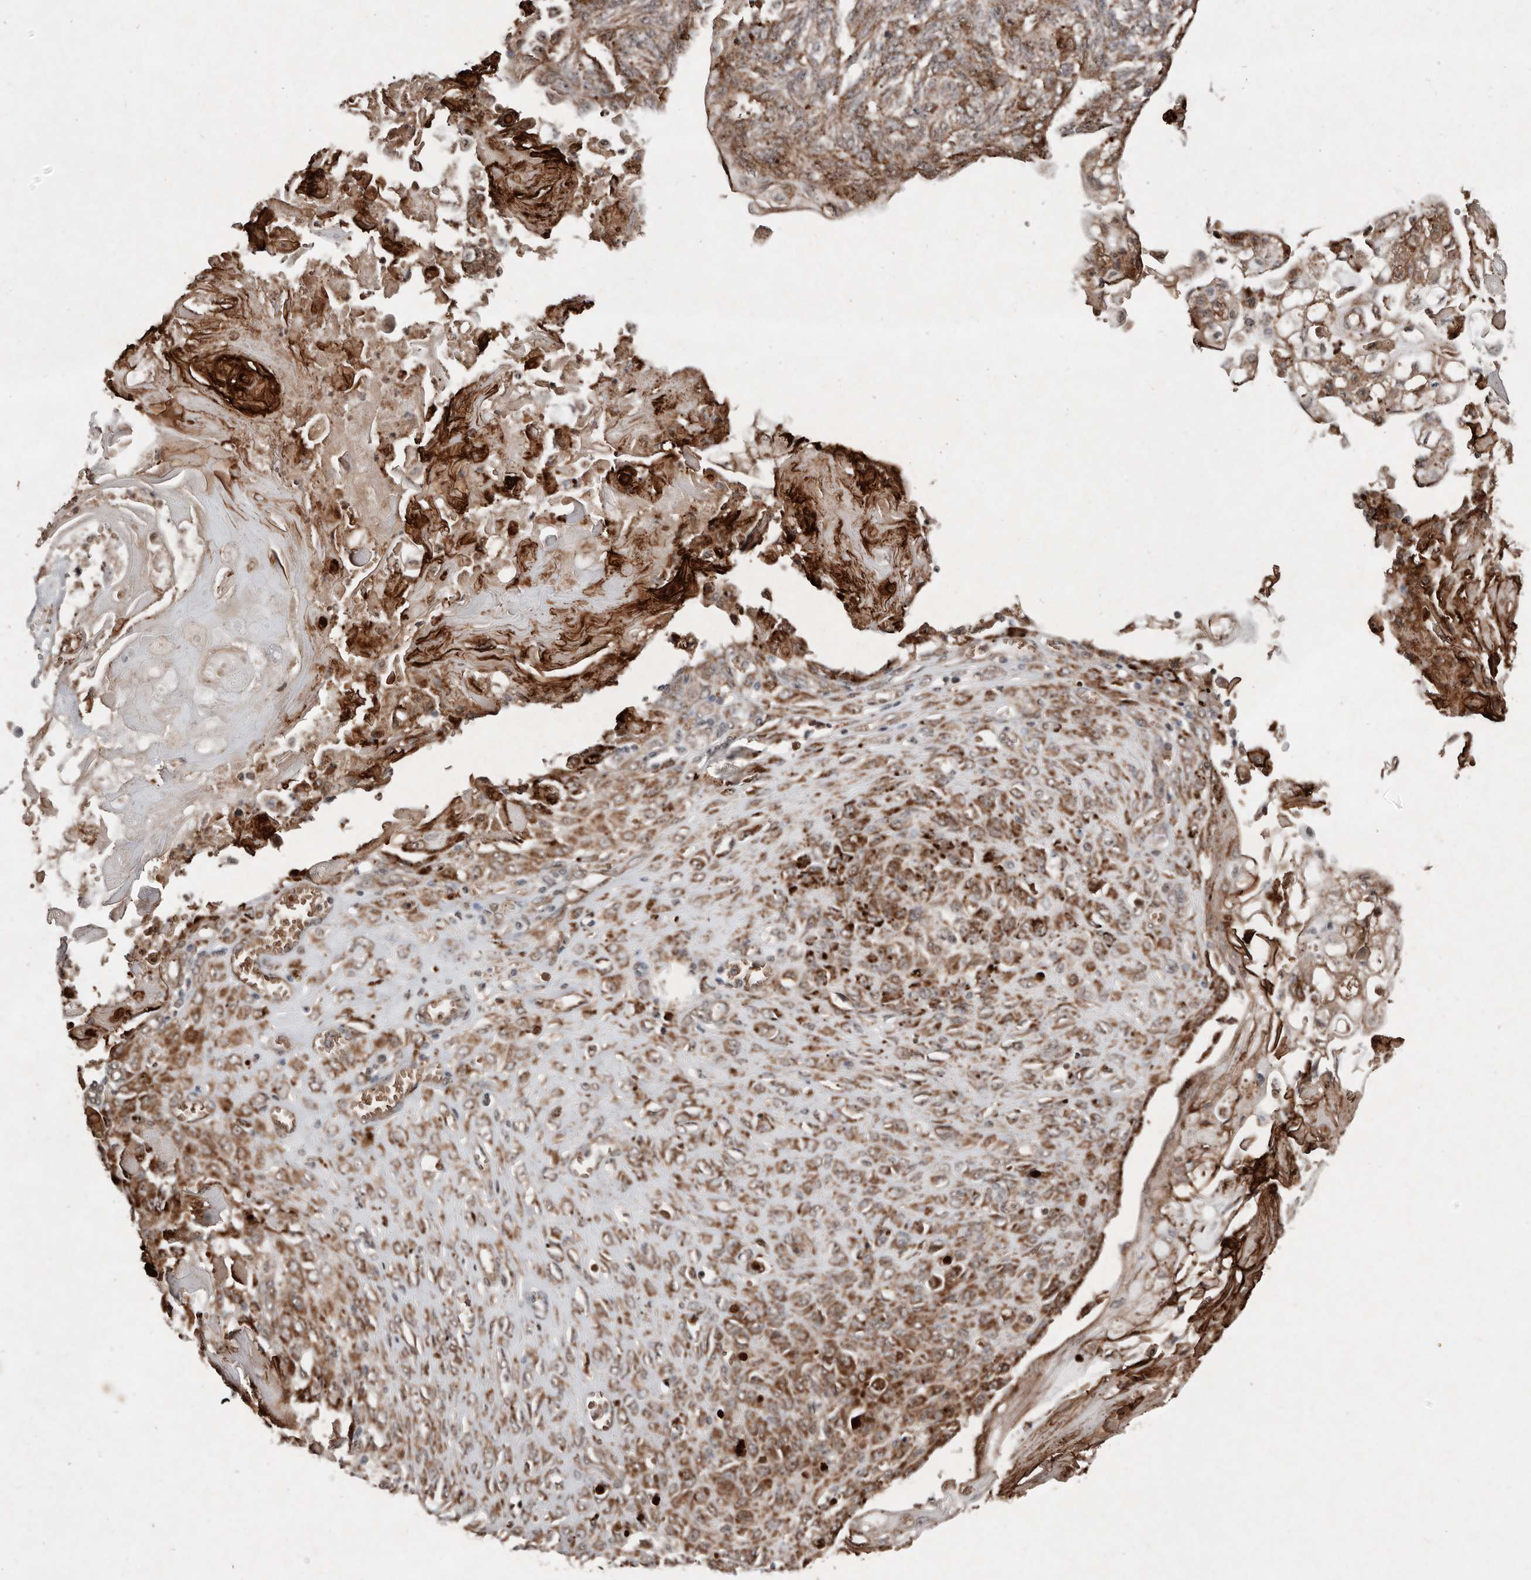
{"staining": {"intensity": "moderate", "quantity": ">75%", "location": "cytoplasmic/membranous"}, "tissue": "endometrial cancer", "cell_type": "Tumor cells", "image_type": "cancer", "snomed": [{"axis": "morphology", "description": "Adenocarcinoma, NOS"}, {"axis": "topography", "description": "Endometrium"}], "caption": "IHC histopathology image of neoplastic tissue: human adenocarcinoma (endometrial) stained using IHC exhibits medium levels of moderate protein expression localized specifically in the cytoplasmic/membranous of tumor cells, appearing as a cytoplasmic/membranous brown color.", "gene": "DIP2C", "patient": {"sex": "female", "age": 32}}